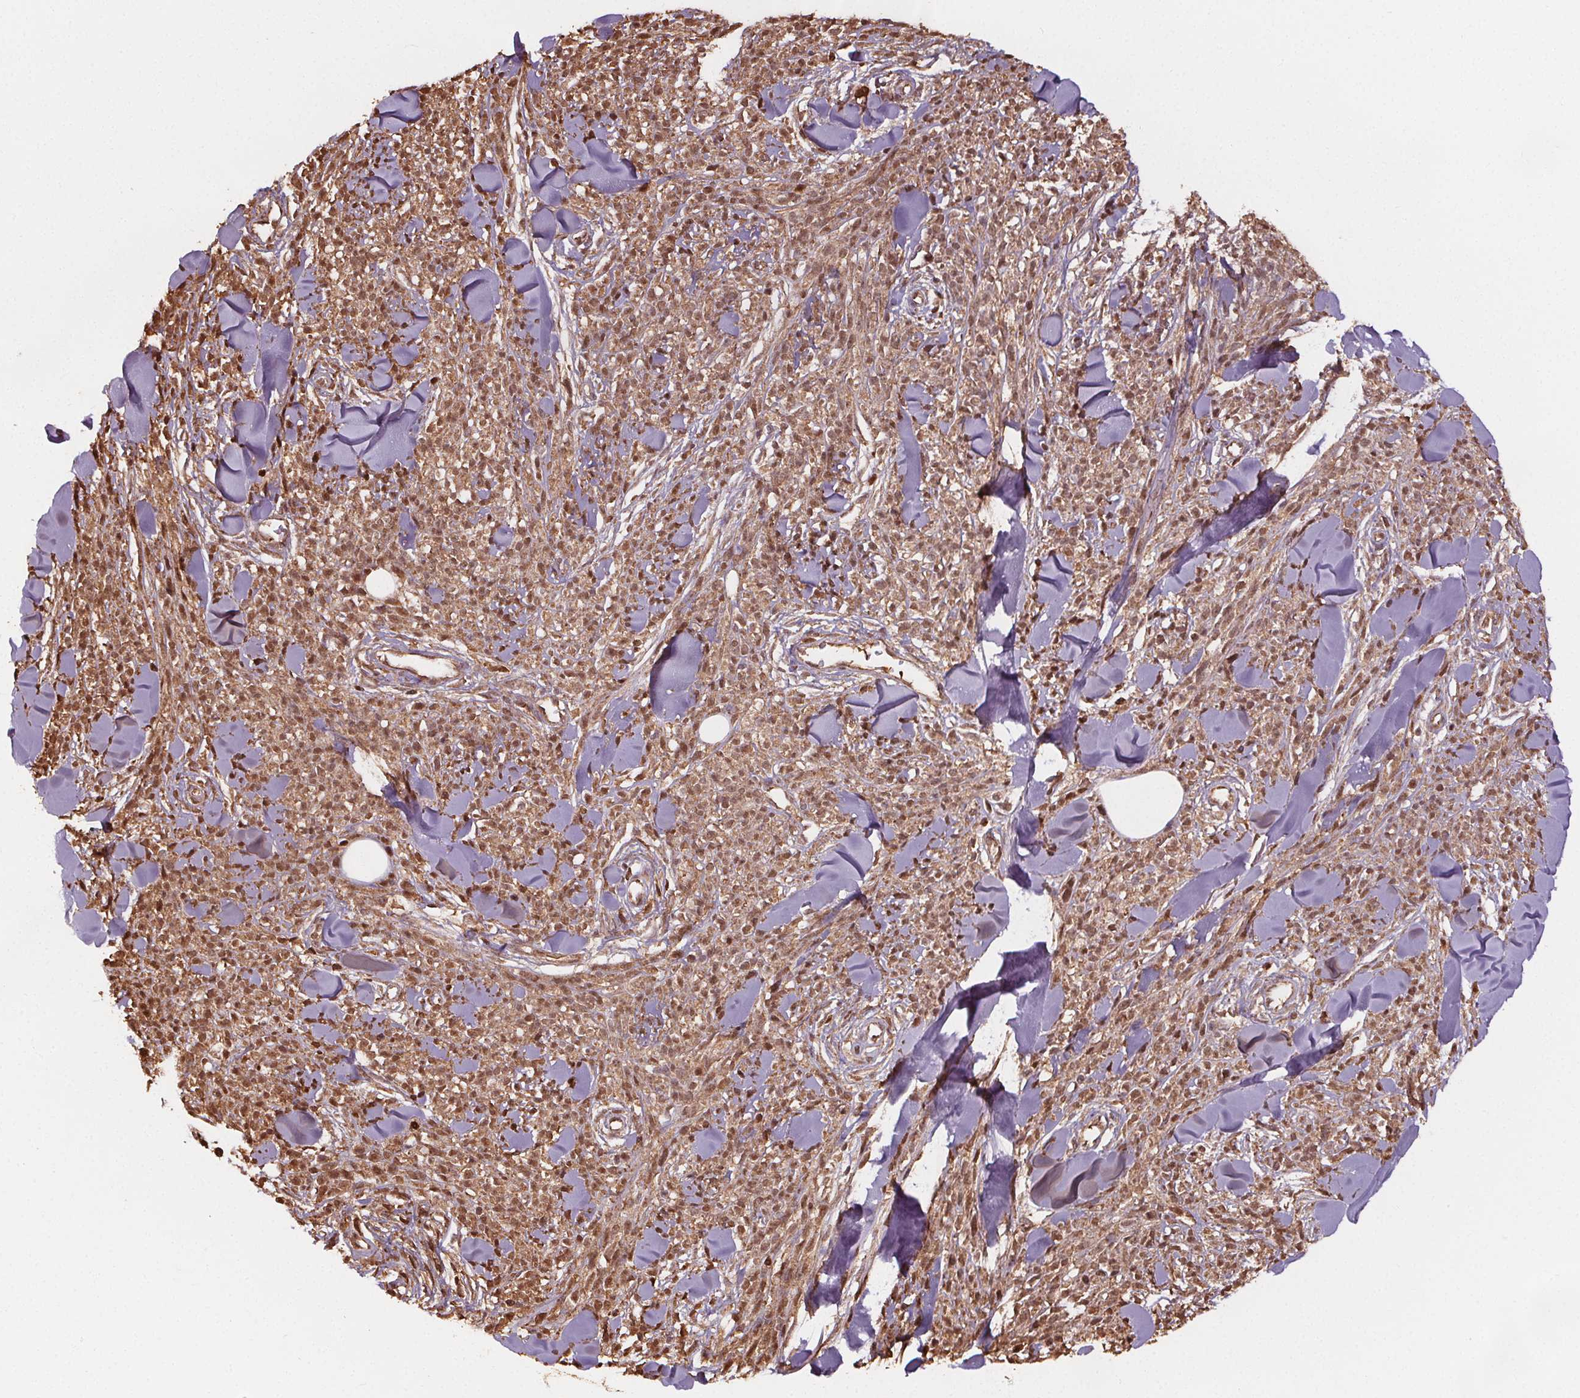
{"staining": {"intensity": "moderate", "quantity": ">75%", "location": "cytoplasmic/membranous,nuclear"}, "tissue": "melanoma", "cell_type": "Tumor cells", "image_type": "cancer", "snomed": [{"axis": "morphology", "description": "Malignant melanoma, NOS"}, {"axis": "topography", "description": "Skin"}, {"axis": "topography", "description": "Skin of trunk"}], "caption": "Immunohistochemical staining of malignant melanoma demonstrates medium levels of moderate cytoplasmic/membranous and nuclear protein expression in approximately >75% of tumor cells.", "gene": "ENO1", "patient": {"sex": "male", "age": 74}}